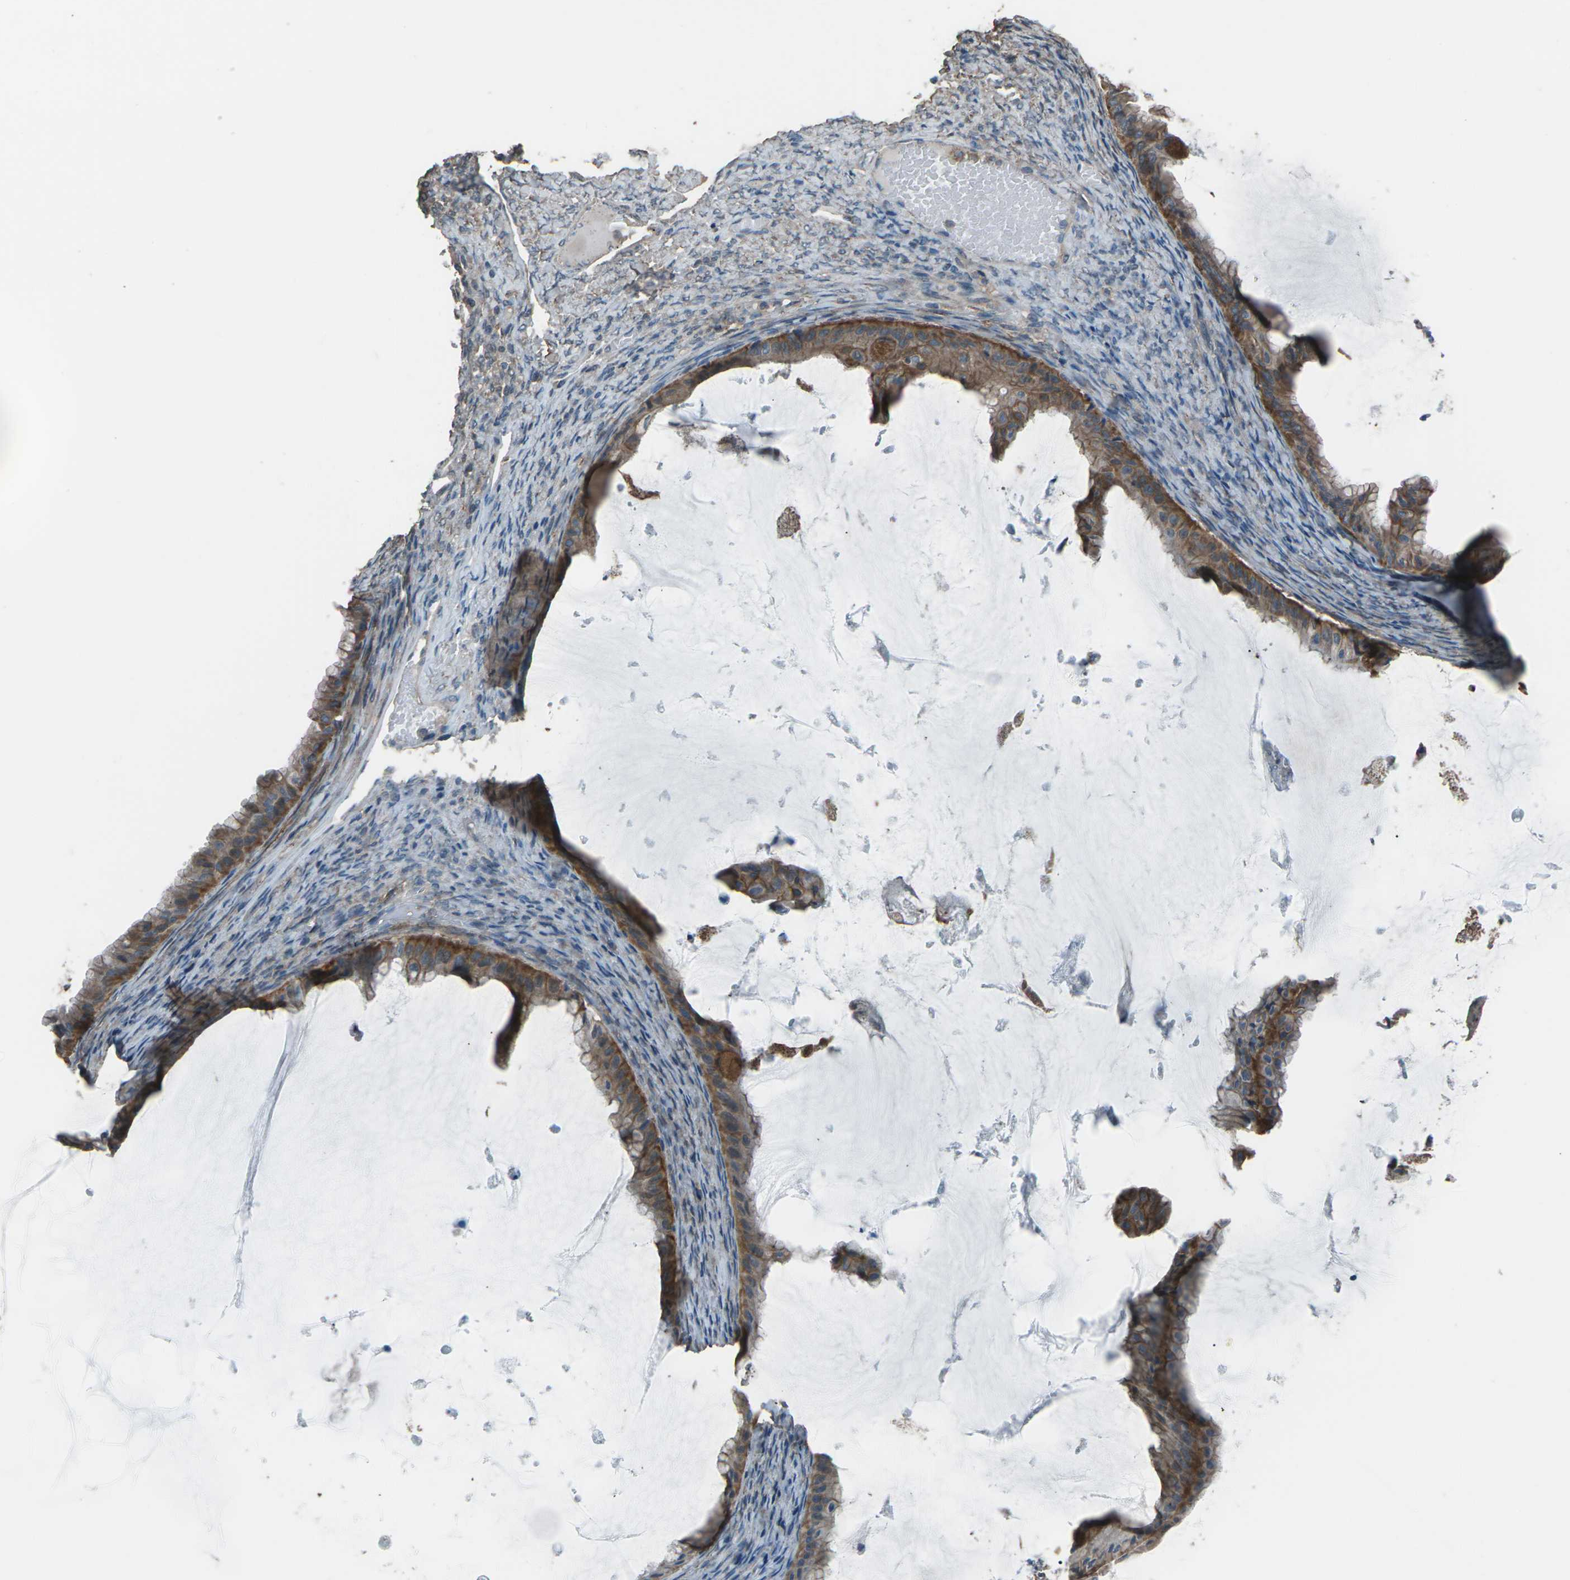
{"staining": {"intensity": "moderate", "quantity": ">75%", "location": "cytoplasmic/membranous"}, "tissue": "ovarian cancer", "cell_type": "Tumor cells", "image_type": "cancer", "snomed": [{"axis": "morphology", "description": "Cystadenocarcinoma, mucinous, NOS"}, {"axis": "topography", "description": "Ovary"}], "caption": "Ovarian cancer stained with a brown dye demonstrates moderate cytoplasmic/membranous positive positivity in about >75% of tumor cells.", "gene": "CMTM4", "patient": {"sex": "female", "age": 61}}